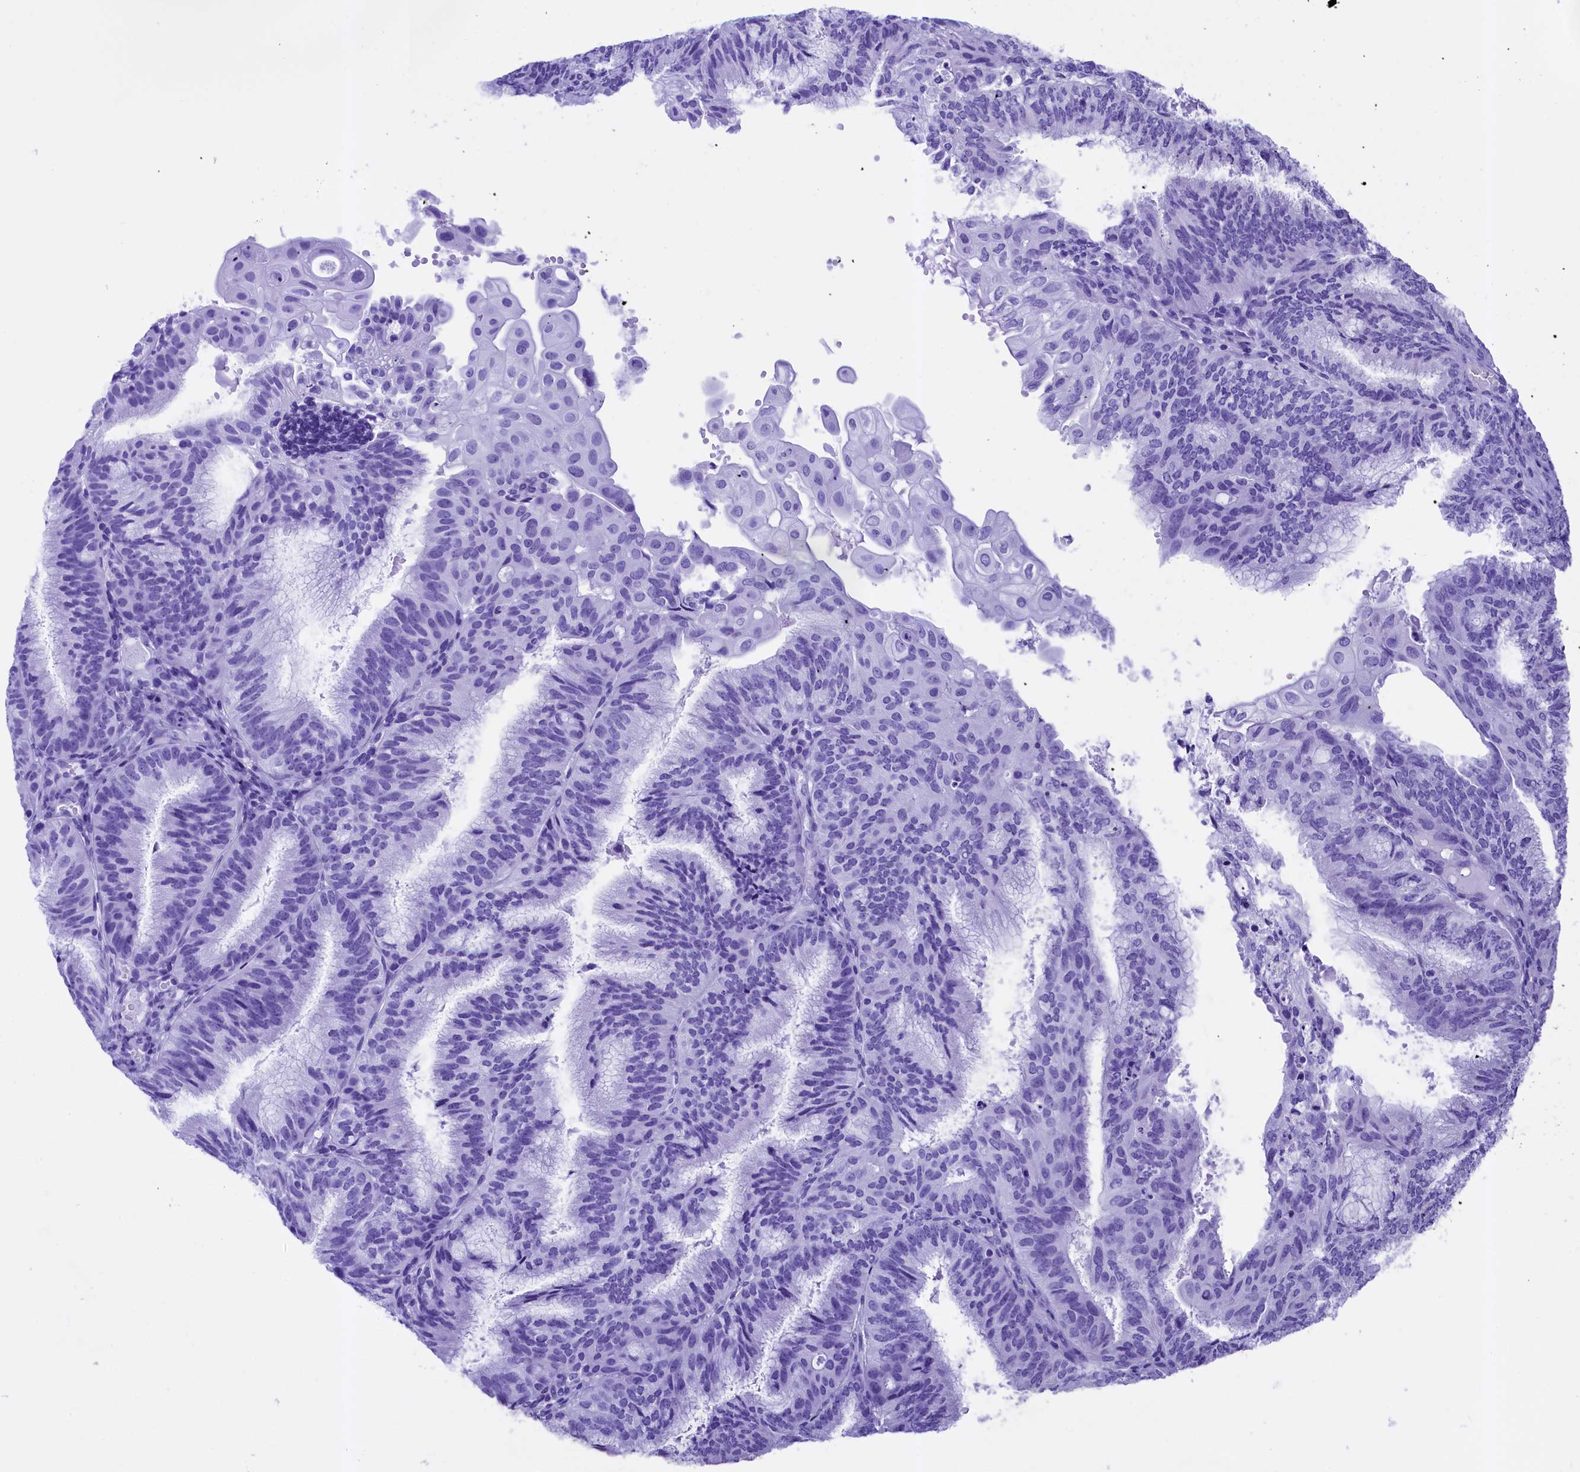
{"staining": {"intensity": "negative", "quantity": "none", "location": "none"}, "tissue": "endometrial cancer", "cell_type": "Tumor cells", "image_type": "cancer", "snomed": [{"axis": "morphology", "description": "Adenocarcinoma, NOS"}, {"axis": "topography", "description": "Endometrium"}], "caption": "The image reveals no staining of tumor cells in endometrial cancer.", "gene": "UBXN6", "patient": {"sex": "female", "age": 49}}